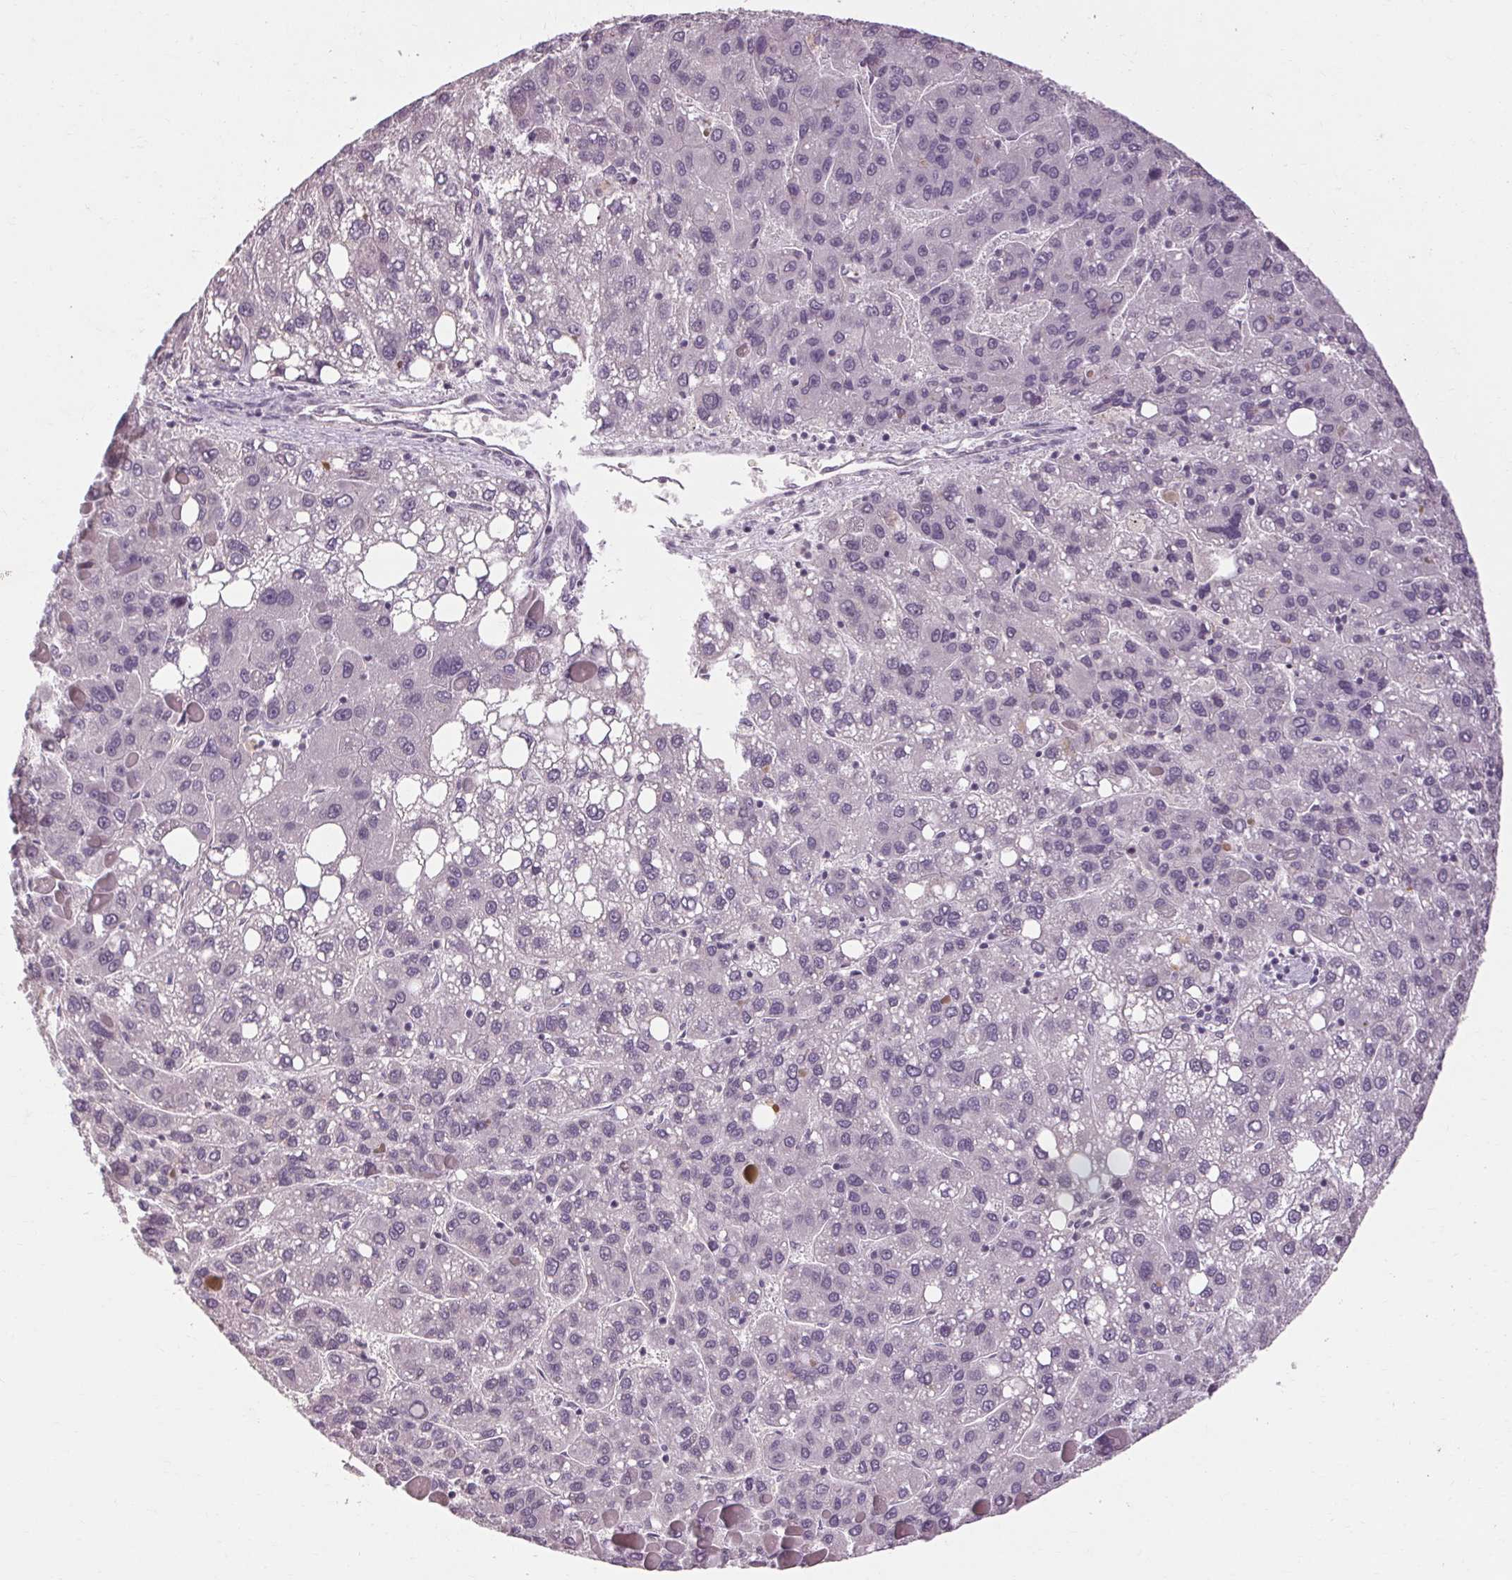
{"staining": {"intensity": "negative", "quantity": "none", "location": "none"}, "tissue": "liver cancer", "cell_type": "Tumor cells", "image_type": "cancer", "snomed": [{"axis": "morphology", "description": "Carcinoma, Hepatocellular, NOS"}, {"axis": "topography", "description": "Liver"}], "caption": "IHC of hepatocellular carcinoma (liver) reveals no expression in tumor cells.", "gene": "POMC", "patient": {"sex": "female", "age": 82}}